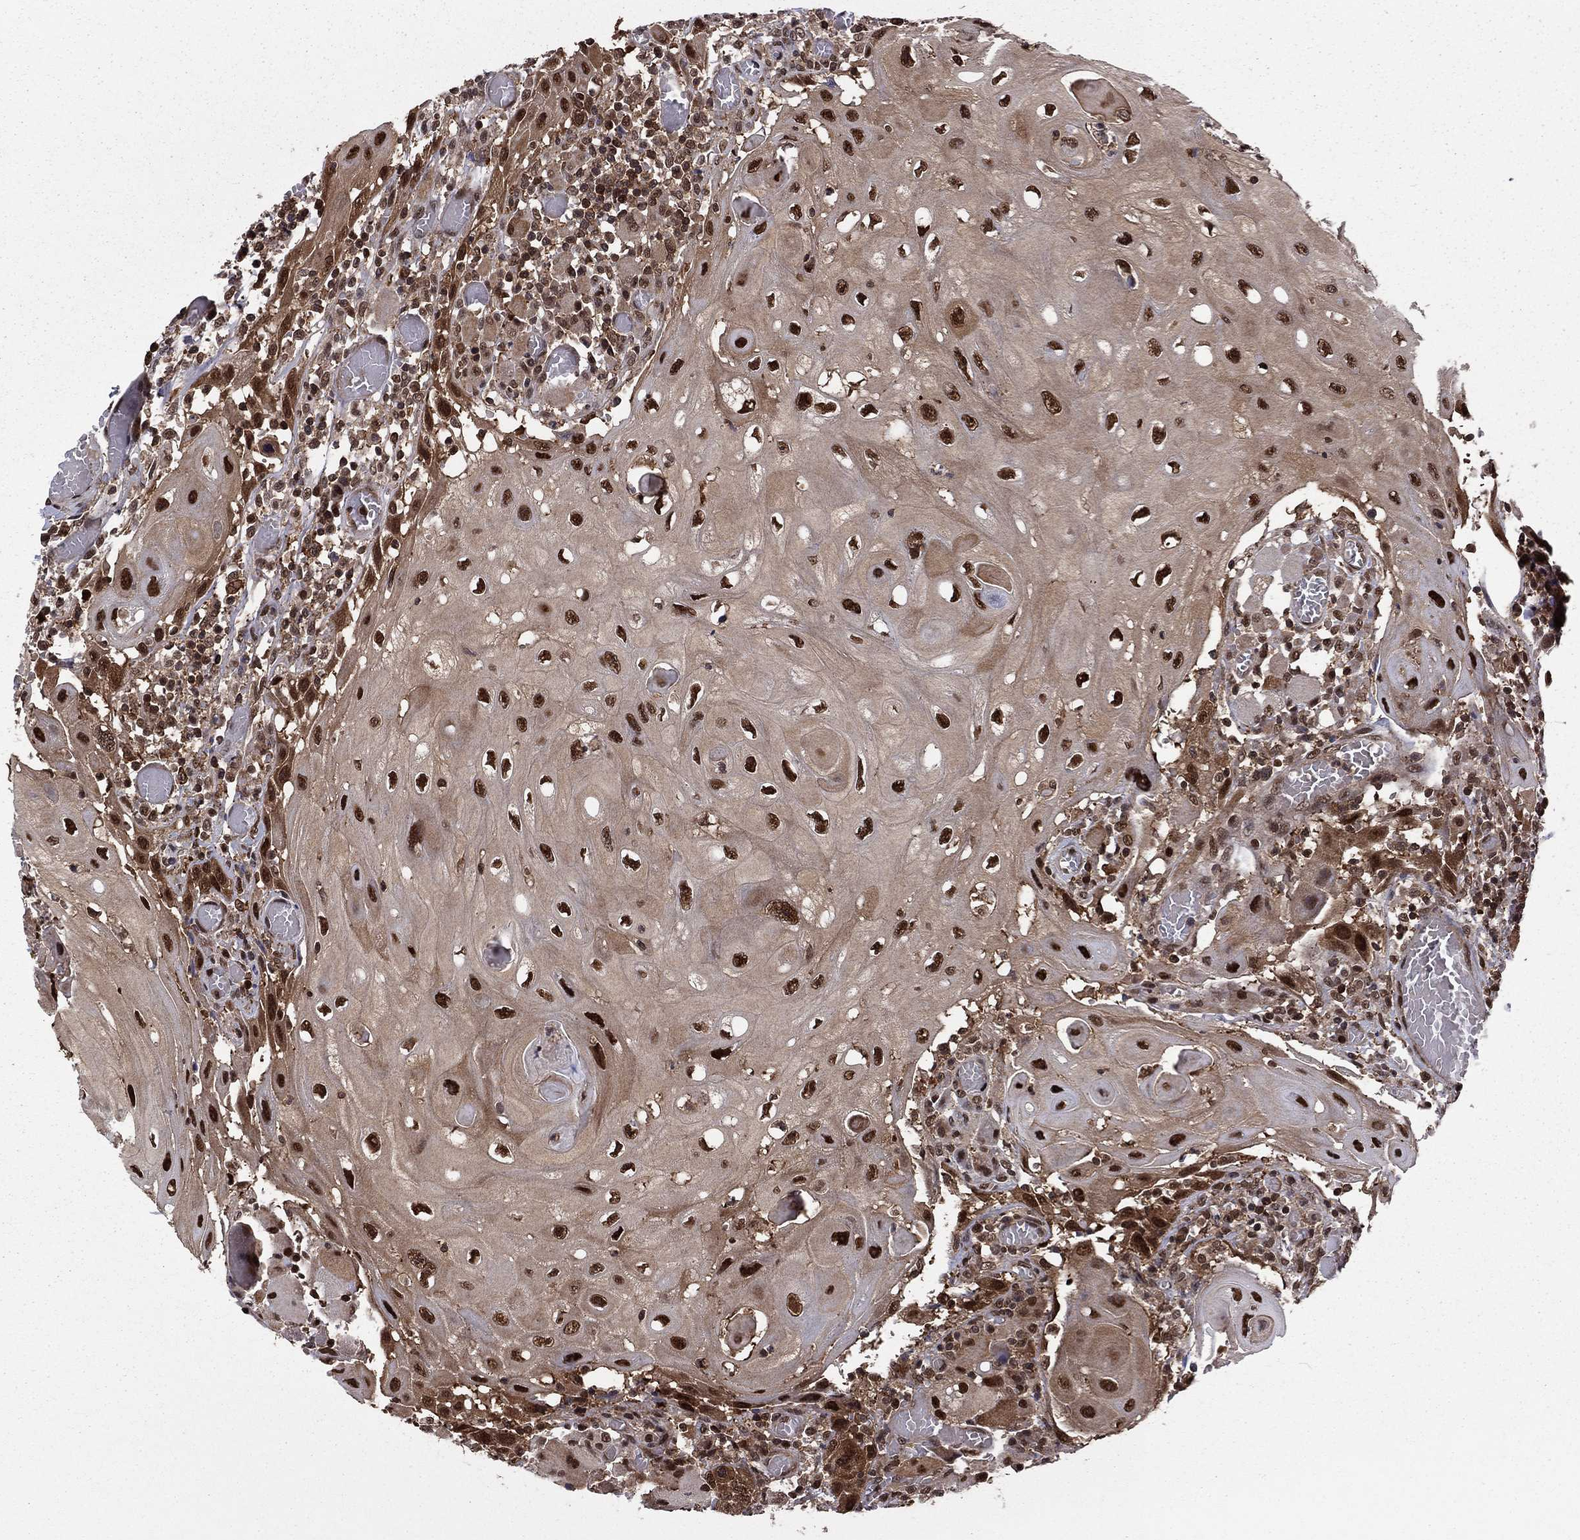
{"staining": {"intensity": "strong", "quantity": ">75%", "location": "nuclear"}, "tissue": "head and neck cancer", "cell_type": "Tumor cells", "image_type": "cancer", "snomed": [{"axis": "morphology", "description": "Normal tissue, NOS"}, {"axis": "morphology", "description": "Squamous cell carcinoma, NOS"}, {"axis": "topography", "description": "Oral tissue"}, {"axis": "topography", "description": "Head-Neck"}], "caption": "Immunohistochemical staining of head and neck squamous cell carcinoma reveals high levels of strong nuclear protein positivity in about >75% of tumor cells.", "gene": "PSMD2", "patient": {"sex": "male", "age": 71}}